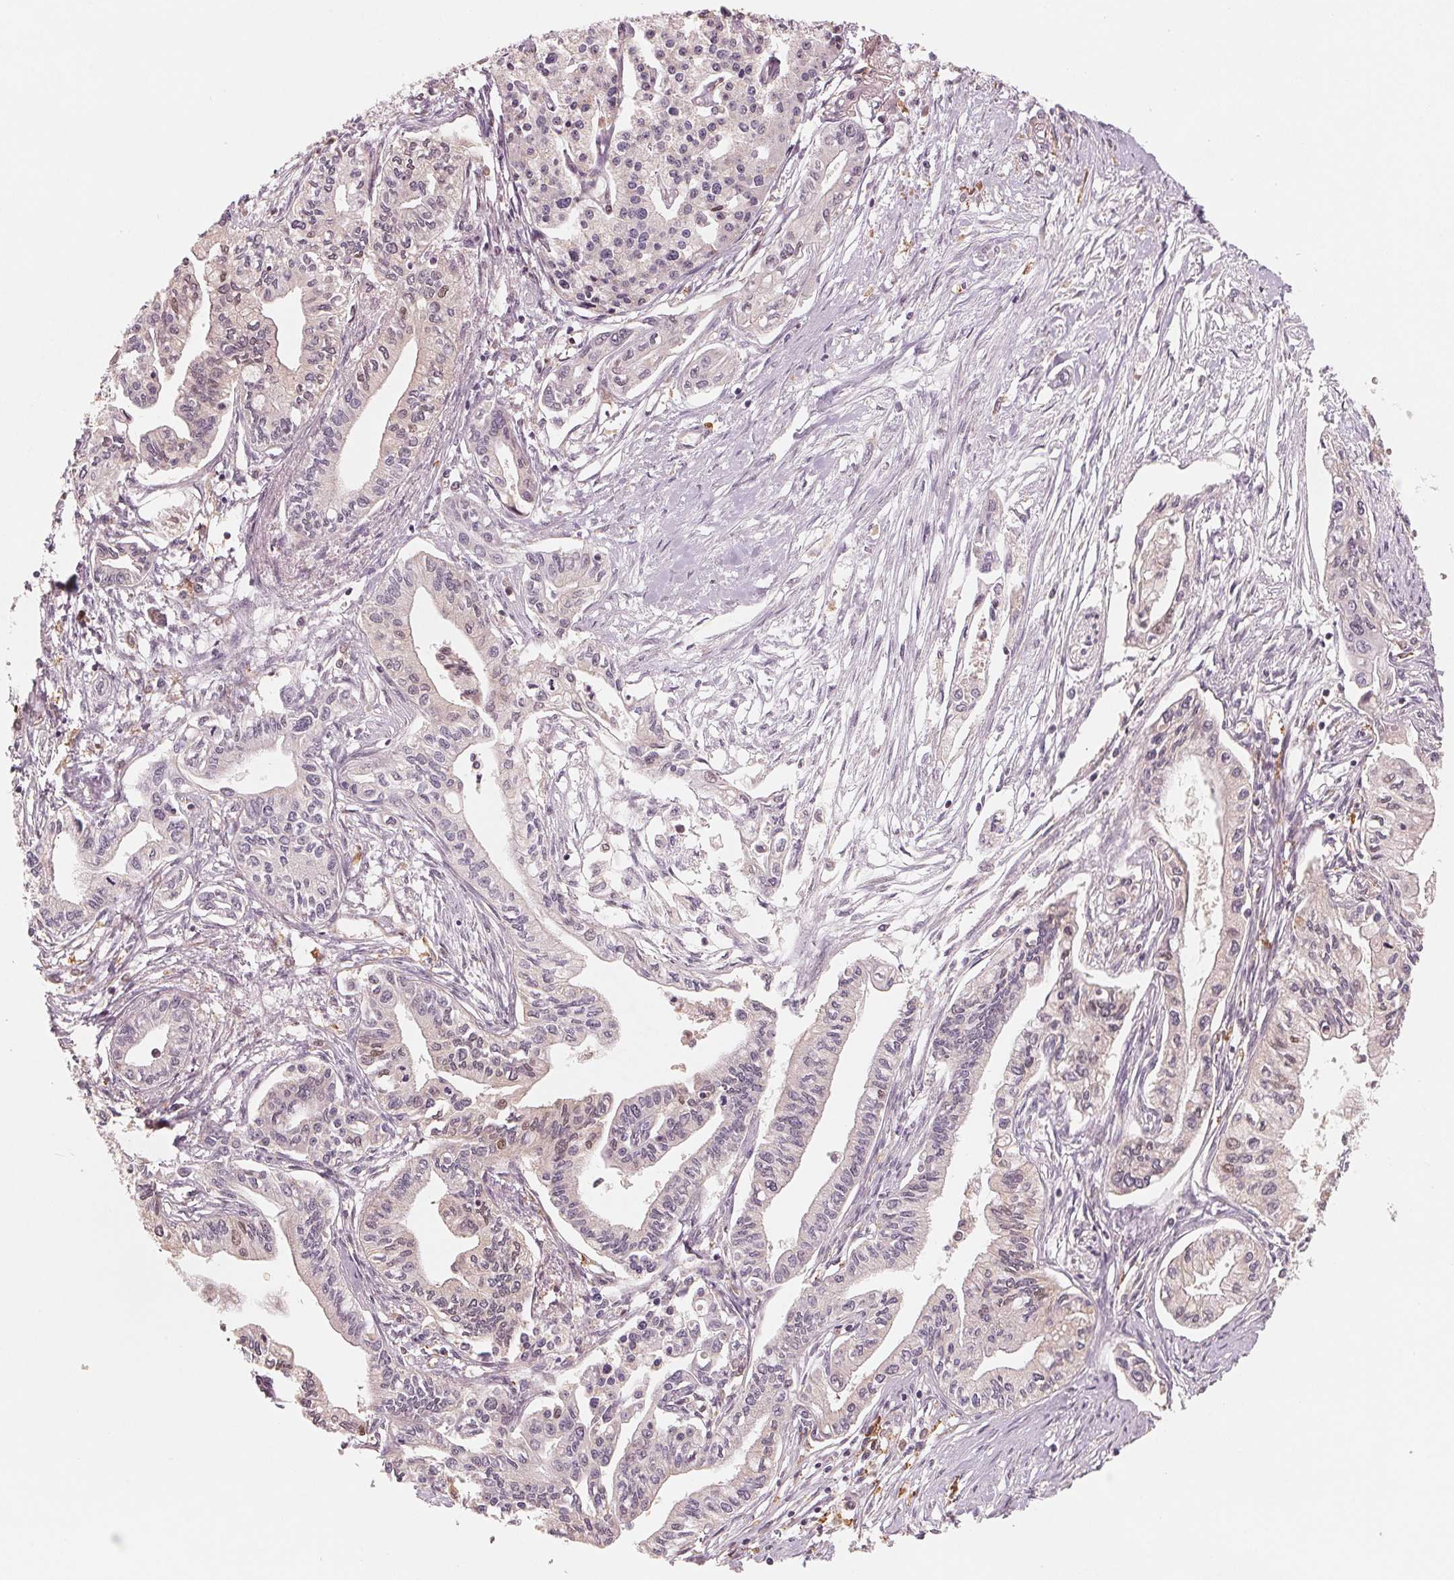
{"staining": {"intensity": "negative", "quantity": "none", "location": "none"}, "tissue": "pancreatic cancer", "cell_type": "Tumor cells", "image_type": "cancer", "snomed": [{"axis": "morphology", "description": "Adenocarcinoma, NOS"}, {"axis": "topography", "description": "Pancreas"}], "caption": "The micrograph shows no staining of tumor cells in adenocarcinoma (pancreatic).", "gene": "IL9R", "patient": {"sex": "male", "age": 60}}